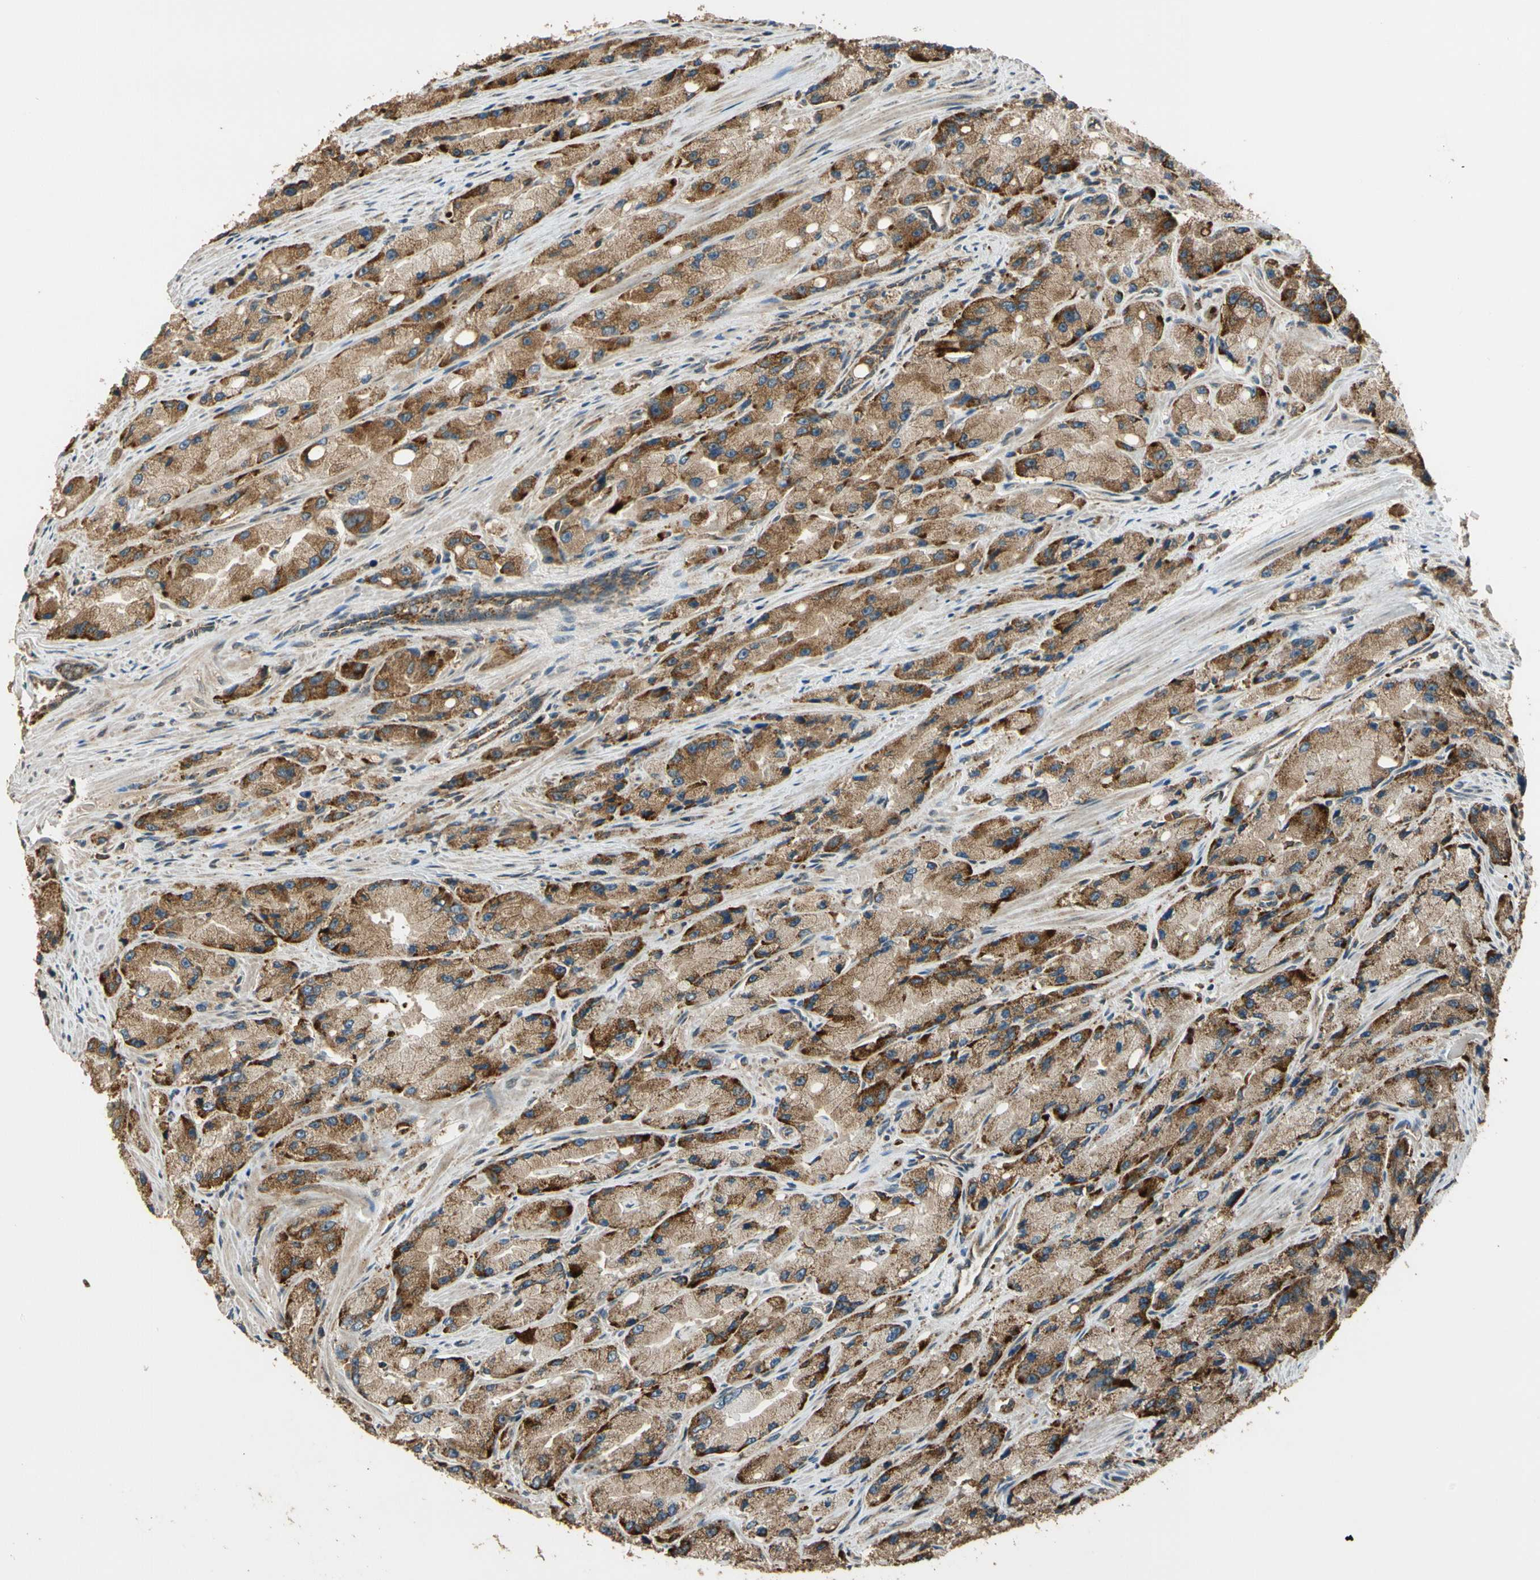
{"staining": {"intensity": "moderate", "quantity": ">75%", "location": "cytoplasmic/membranous"}, "tissue": "prostate cancer", "cell_type": "Tumor cells", "image_type": "cancer", "snomed": [{"axis": "morphology", "description": "Adenocarcinoma, High grade"}, {"axis": "topography", "description": "Prostate"}], "caption": "Immunohistochemistry (IHC) of prostate cancer displays medium levels of moderate cytoplasmic/membranous staining in about >75% of tumor cells.", "gene": "LAMTOR1", "patient": {"sex": "male", "age": 58}}